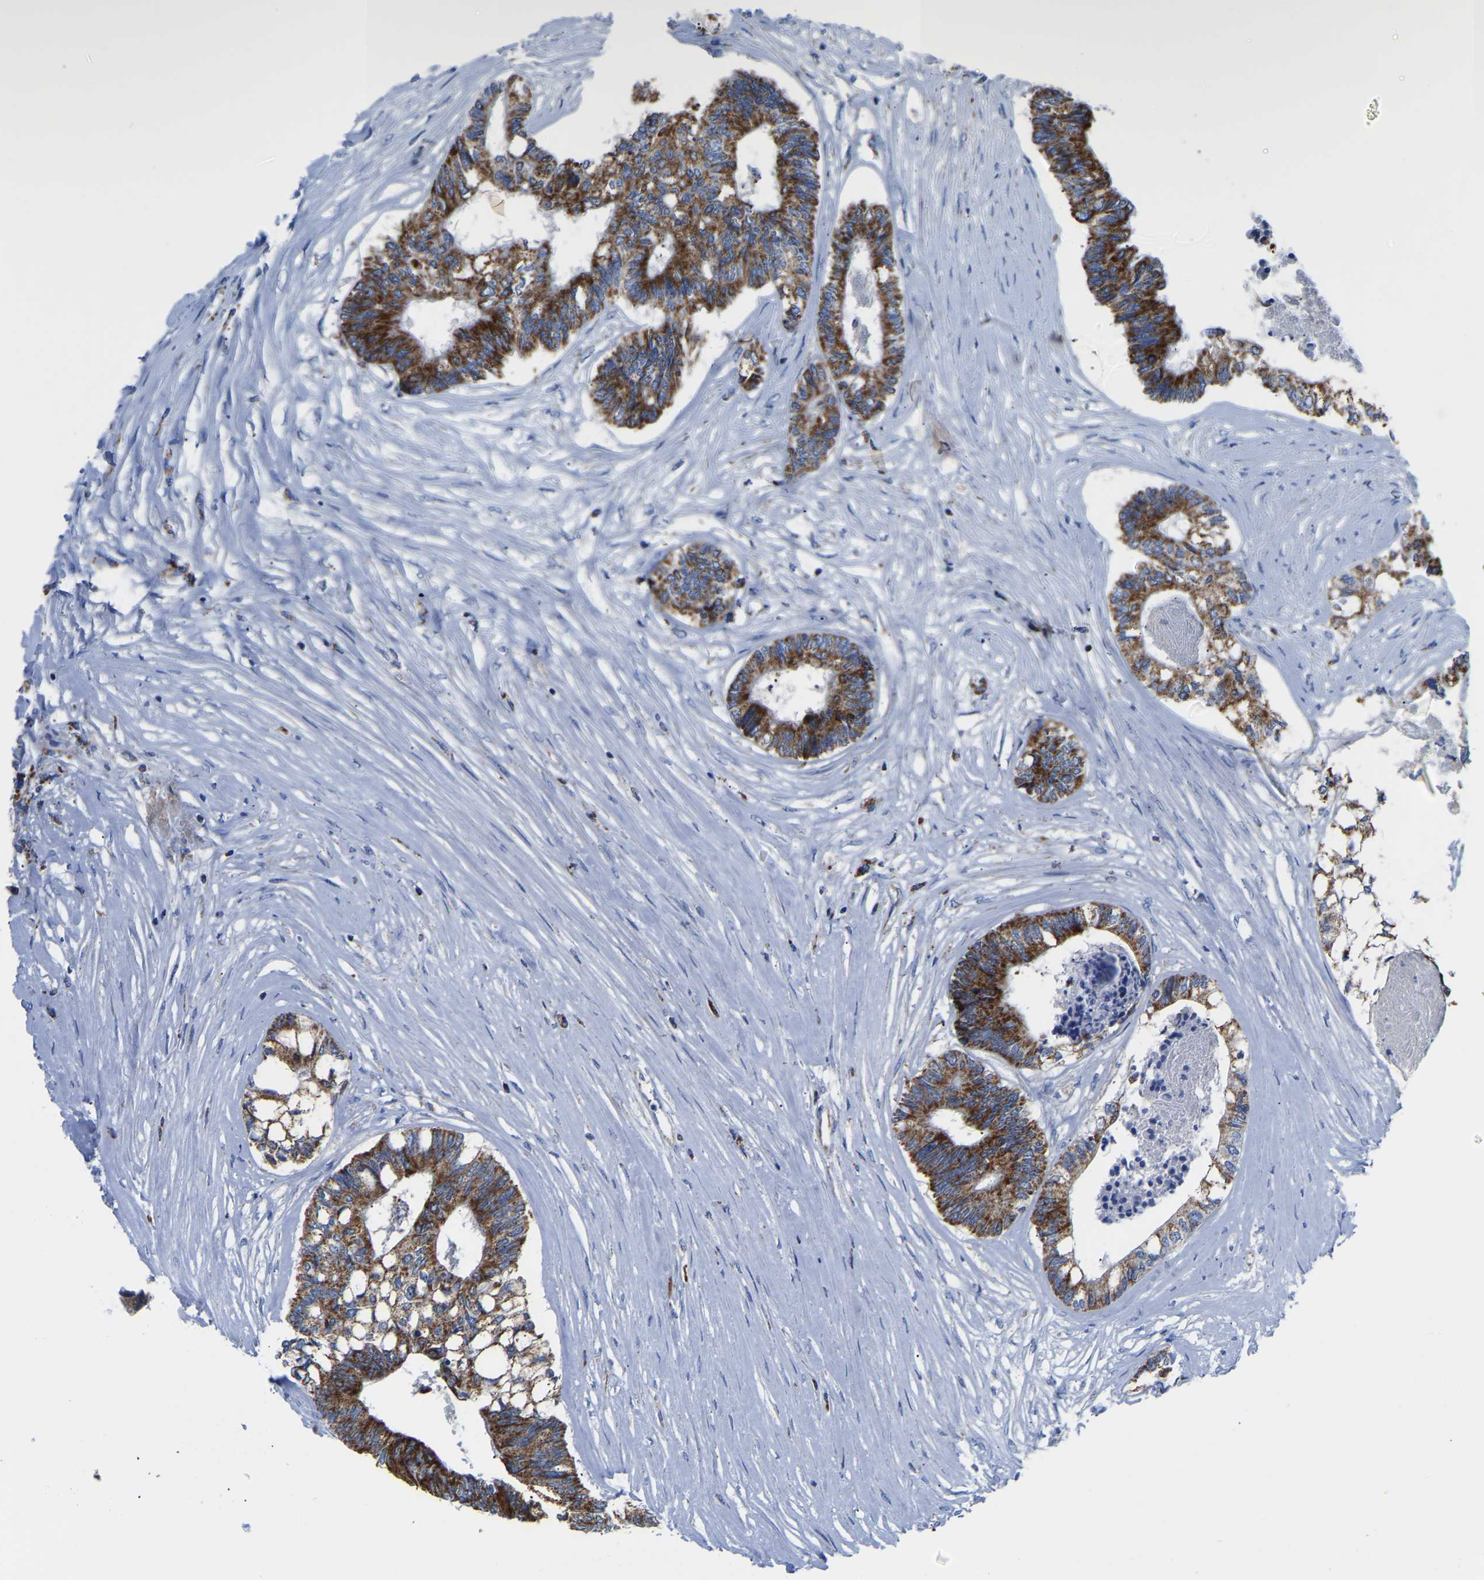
{"staining": {"intensity": "strong", "quantity": ">75%", "location": "cytoplasmic/membranous"}, "tissue": "colorectal cancer", "cell_type": "Tumor cells", "image_type": "cancer", "snomed": [{"axis": "morphology", "description": "Adenocarcinoma, NOS"}, {"axis": "topography", "description": "Rectum"}], "caption": "Immunohistochemical staining of colorectal adenocarcinoma exhibits high levels of strong cytoplasmic/membranous protein positivity in approximately >75% of tumor cells. The staining was performed using DAB, with brown indicating positive protein expression. Nuclei are stained blue with hematoxylin.", "gene": "ETFA", "patient": {"sex": "male", "age": 63}}